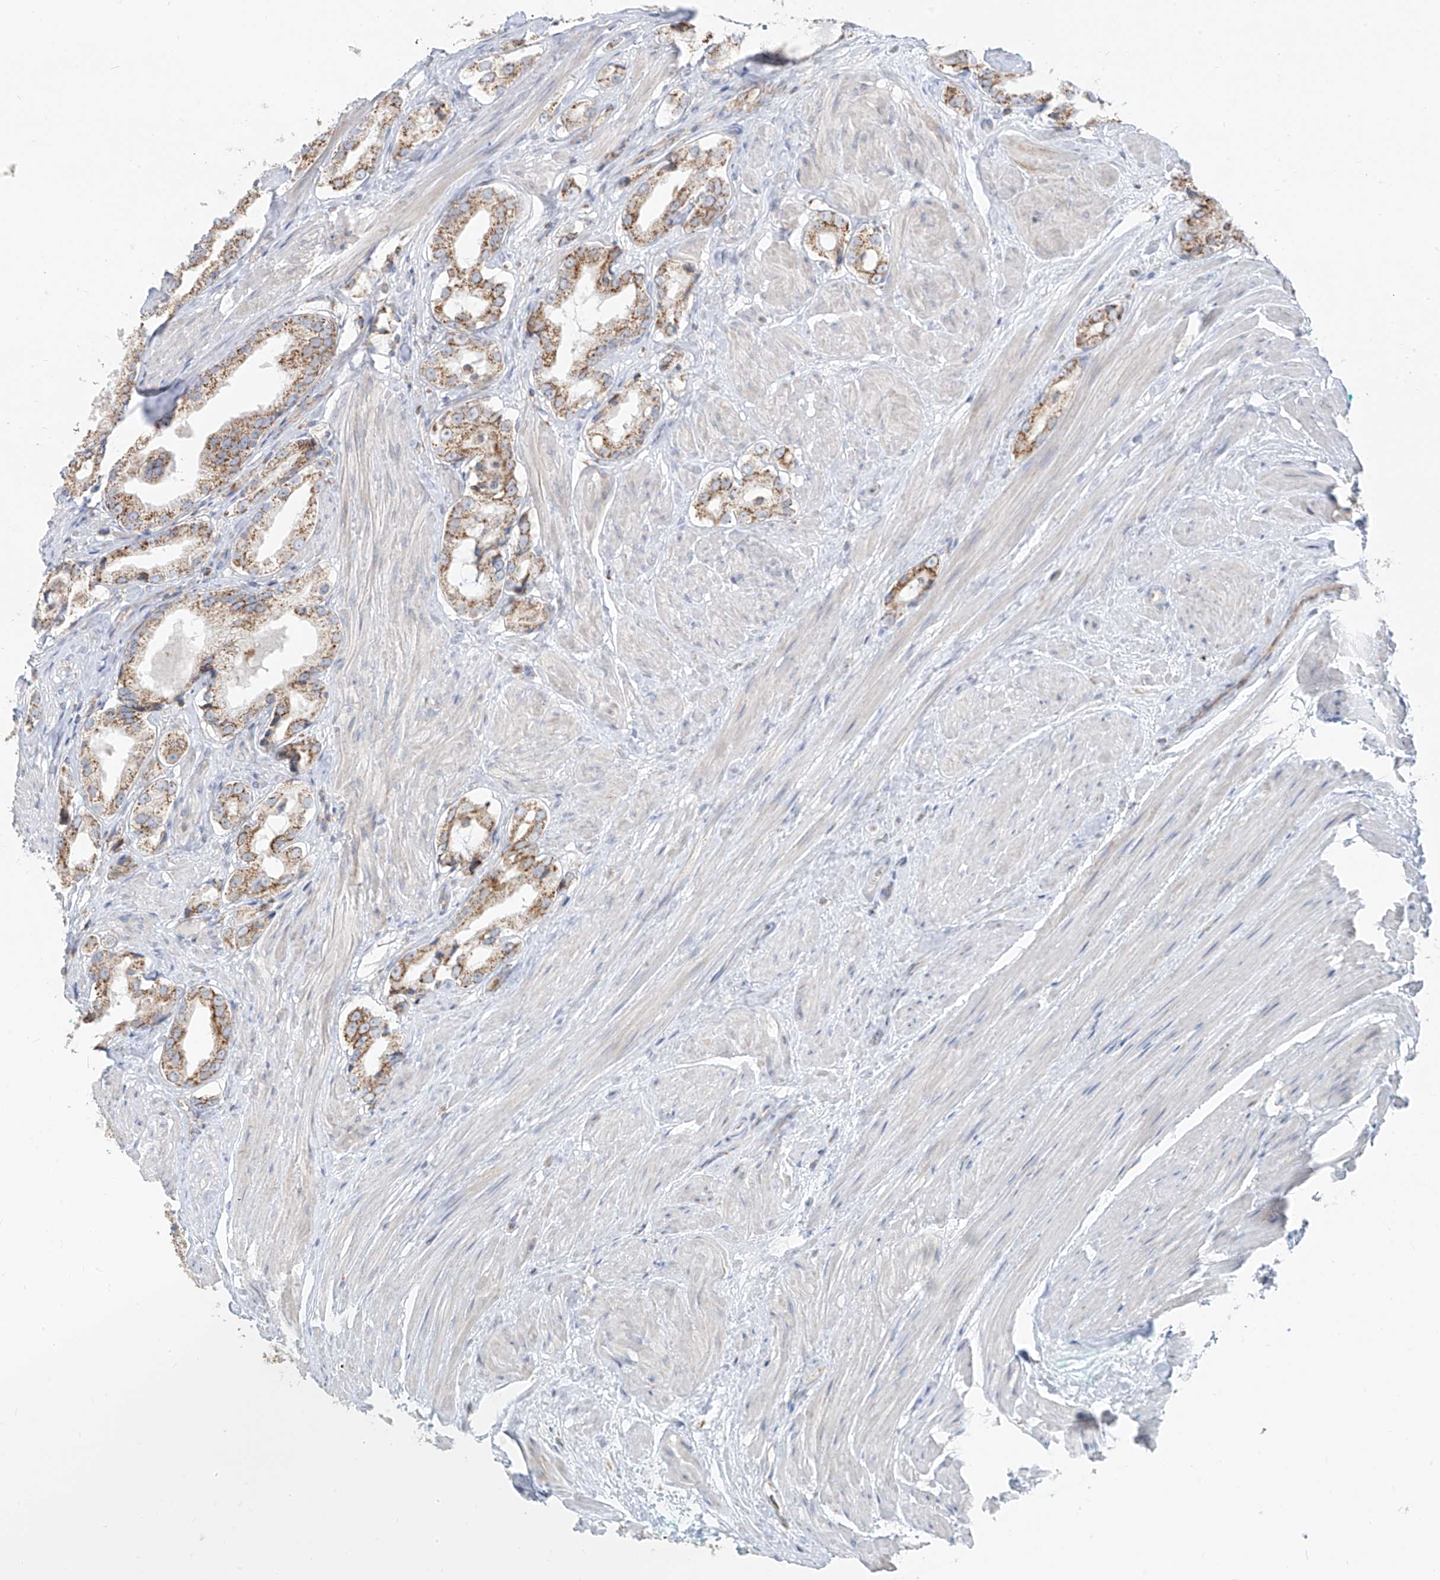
{"staining": {"intensity": "moderate", "quantity": ">75%", "location": "cytoplasmic/membranous"}, "tissue": "prostate cancer", "cell_type": "Tumor cells", "image_type": "cancer", "snomed": [{"axis": "morphology", "description": "Adenocarcinoma, Low grade"}, {"axis": "topography", "description": "Prostate"}], "caption": "High-power microscopy captured an IHC histopathology image of prostate cancer (adenocarcinoma (low-grade)), revealing moderate cytoplasmic/membranous staining in approximately >75% of tumor cells.", "gene": "ETHE1", "patient": {"sex": "male", "age": 54}}